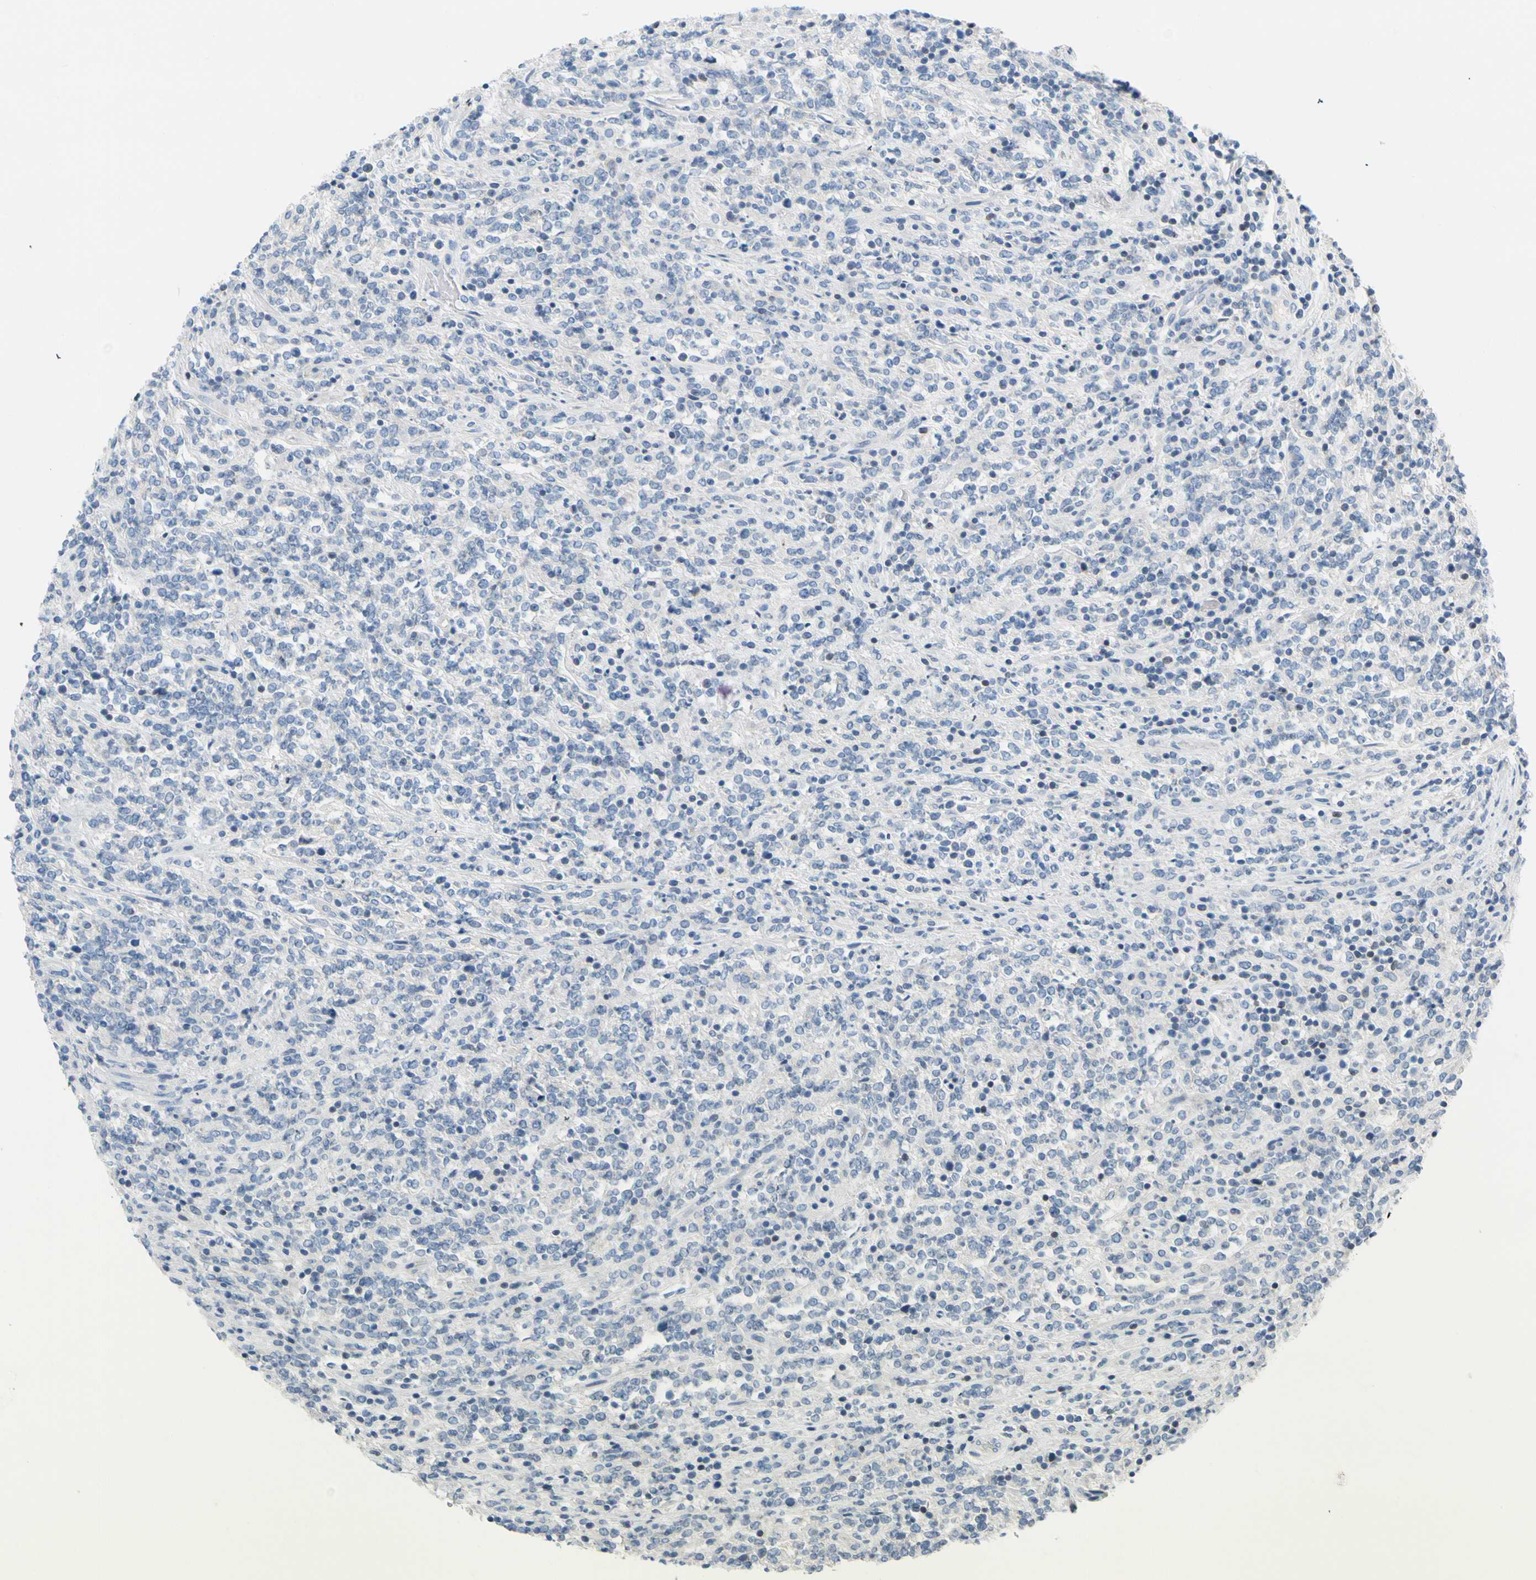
{"staining": {"intensity": "negative", "quantity": "none", "location": "none"}, "tissue": "lymphoma", "cell_type": "Tumor cells", "image_type": "cancer", "snomed": [{"axis": "morphology", "description": "Malignant lymphoma, non-Hodgkin's type, High grade"}, {"axis": "topography", "description": "Soft tissue"}], "caption": "Immunohistochemical staining of lymphoma exhibits no significant staining in tumor cells.", "gene": "ZNF132", "patient": {"sex": "male", "age": 18}}